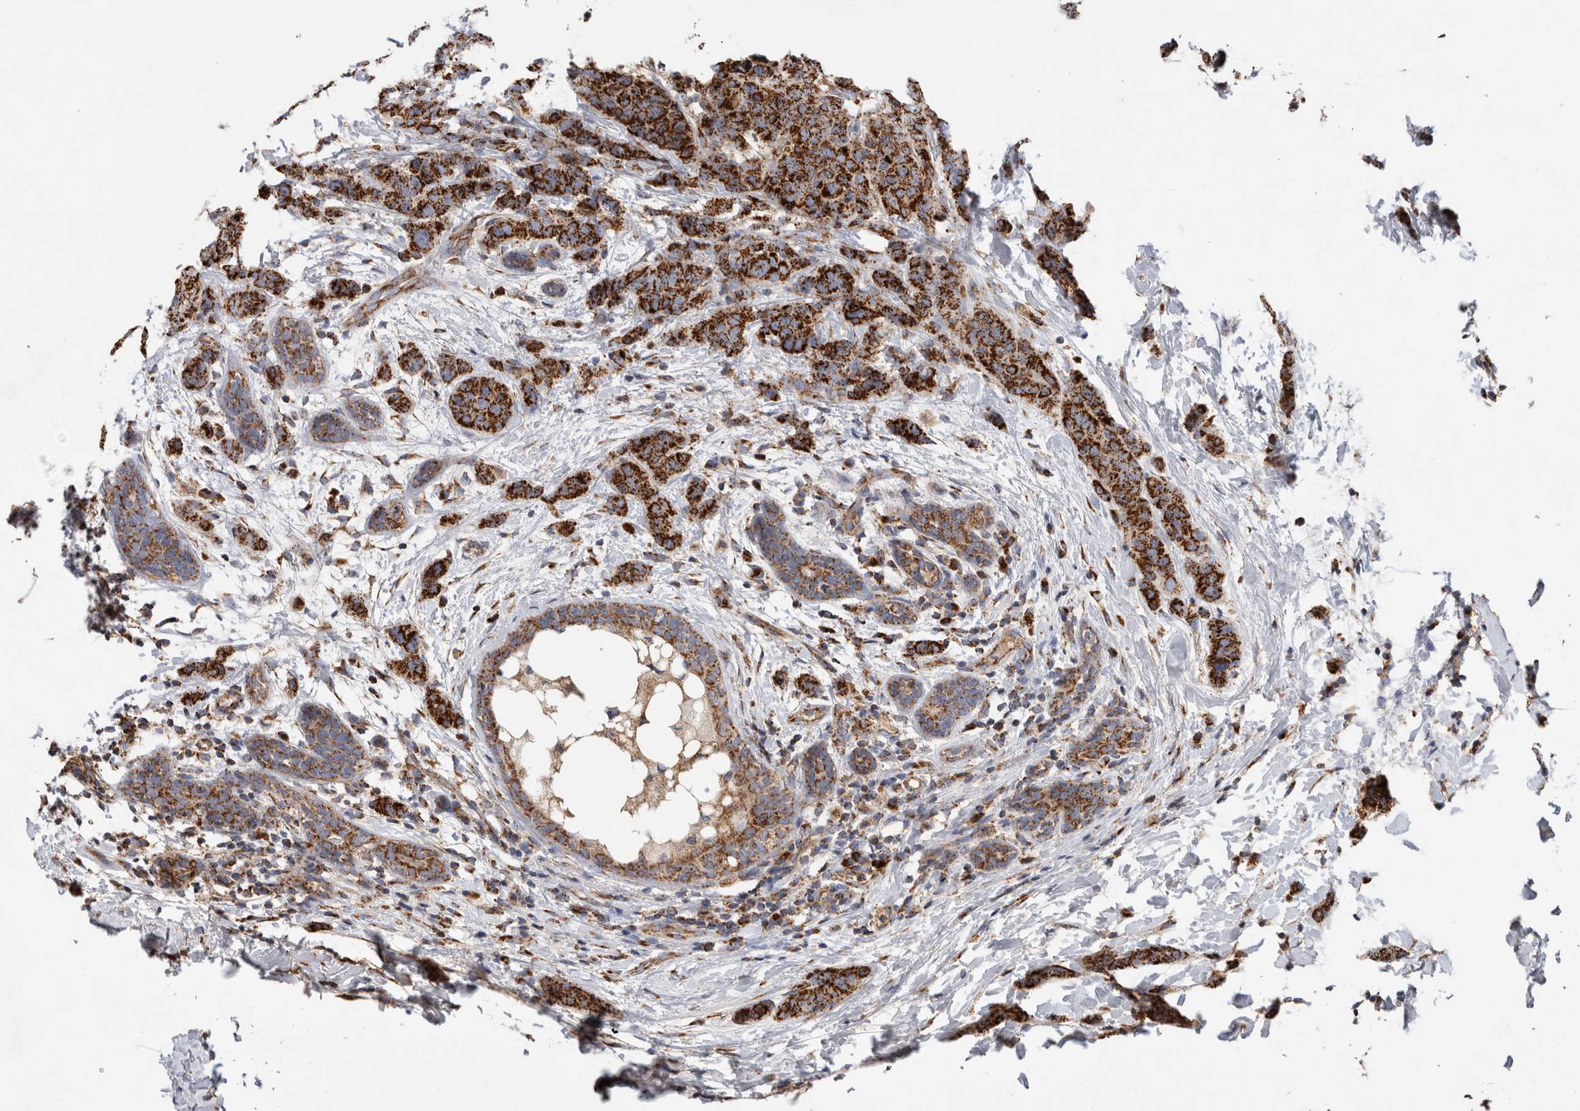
{"staining": {"intensity": "strong", "quantity": ">75%", "location": "cytoplasmic/membranous"}, "tissue": "breast cancer", "cell_type": "Tumor cells", "image_type": "cancer", "snomed": [{"axis": "morphology", "description": "Normal tissue, NOS"}, {"axis": "morphology", "description": "Duct carcinoma"}, {"axis": "topography", "description": "Breast"}], "caption": "Immunohistochemical staining of breast invasive ductal carcinoma demonstrates strong cytoplasmic/membranous protein staining in approximately >75% of tumor cells. Ihc stains the protein of interest in brown and the nuclei are stained blue.", "gene": "IARS2", "patient": {"sex": "female", "age": 40}}